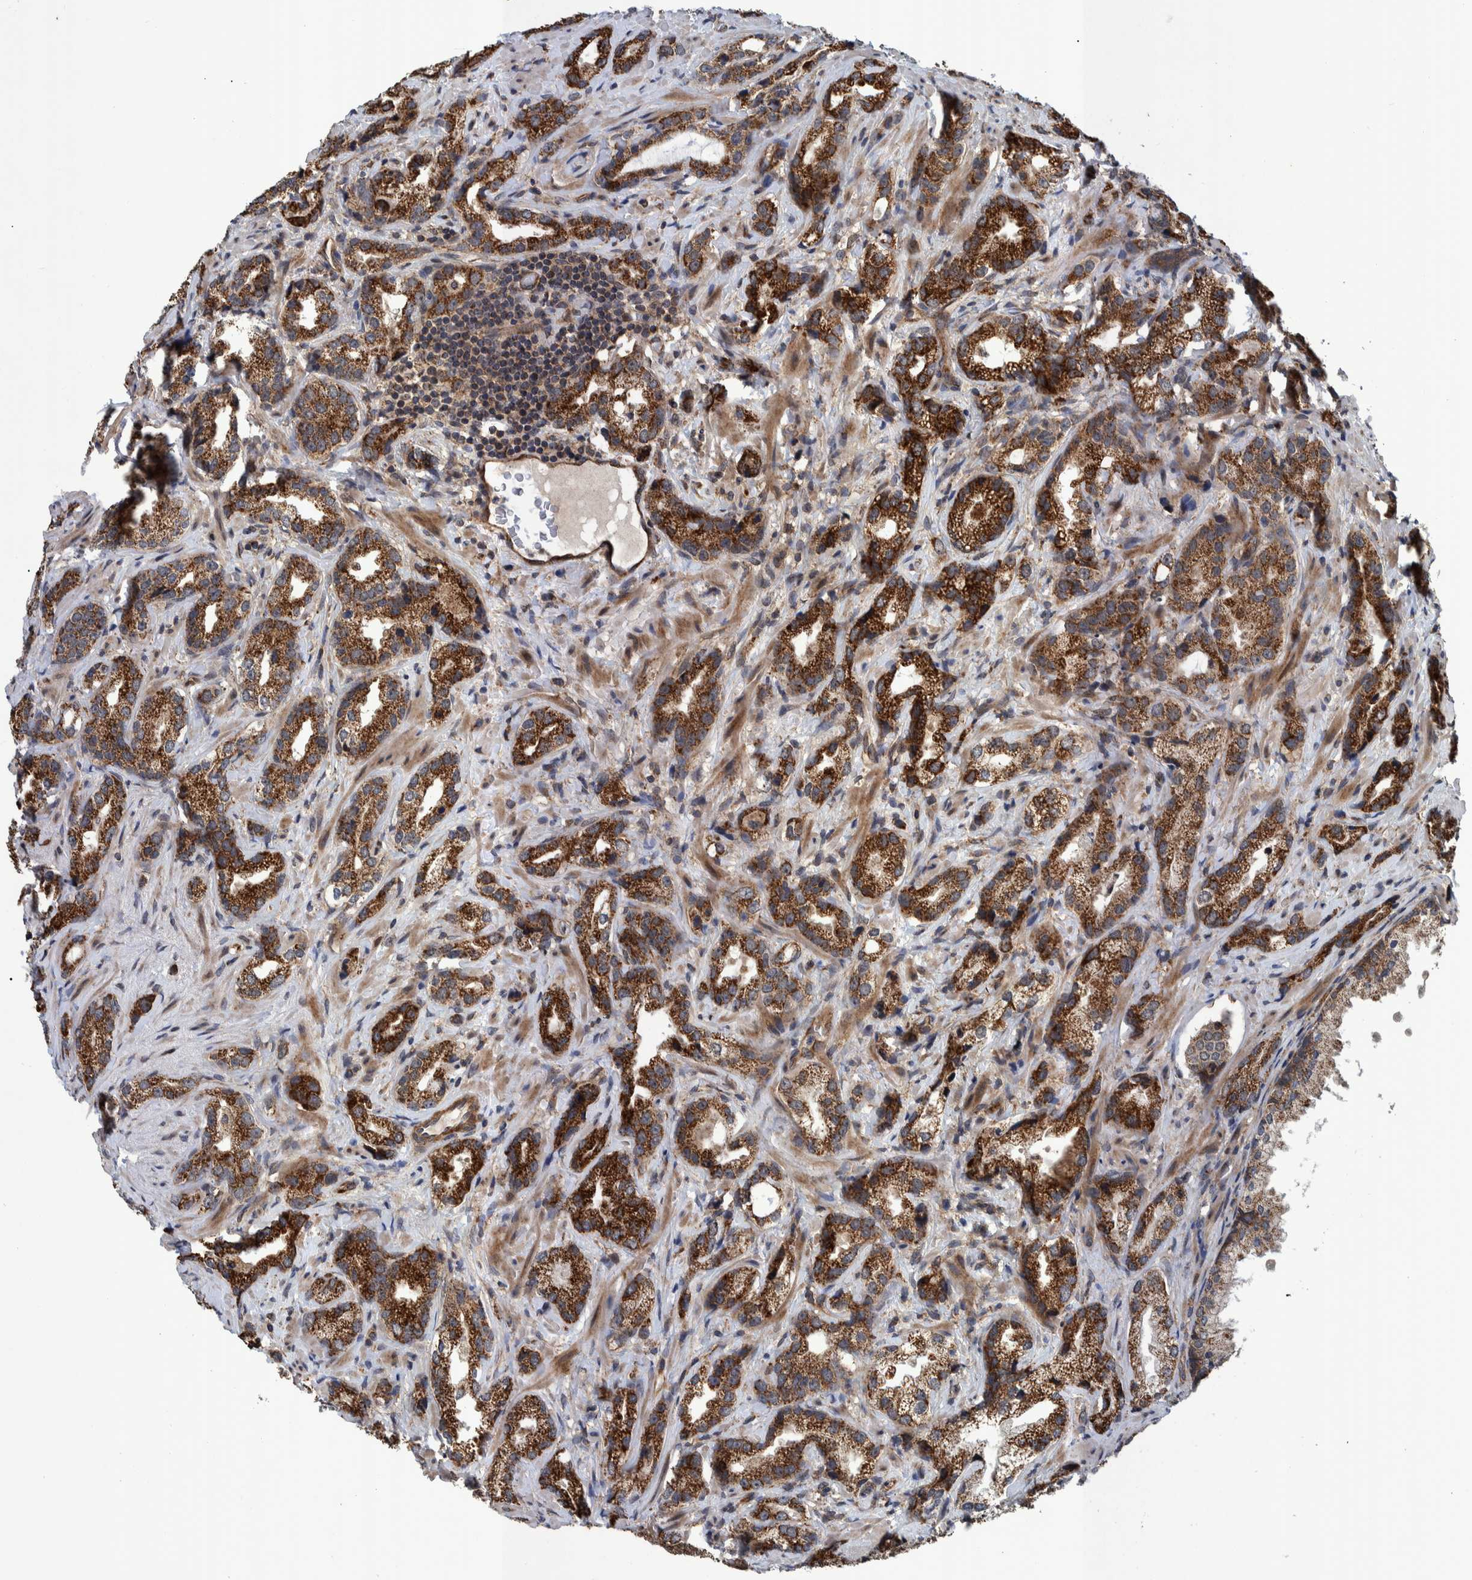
{"staining": {"intensity": "strong", "quantity": ">75%", "location": "cytoplasmic/membranous"}, "tissue": "prostate cancer", "cell_type": "Tumor cells", "image_type": "cancer", "snomed": [{"axis": "morphology", "description": "Adenocarcinoma, High grade"}, {"axis": "topography", "description": "Prostate"}], "caption": "The micrograph reveals immunohistochemical staining of prostate cancer. There is strong cytoplasmic/membranous staining is seen in approximately >75% of tumor cells. (brown staining indicates protein expression, while blue staining denotes nuclei).", "gene": "MRPS7", "patient": {"sex": "male", "age": 63}}